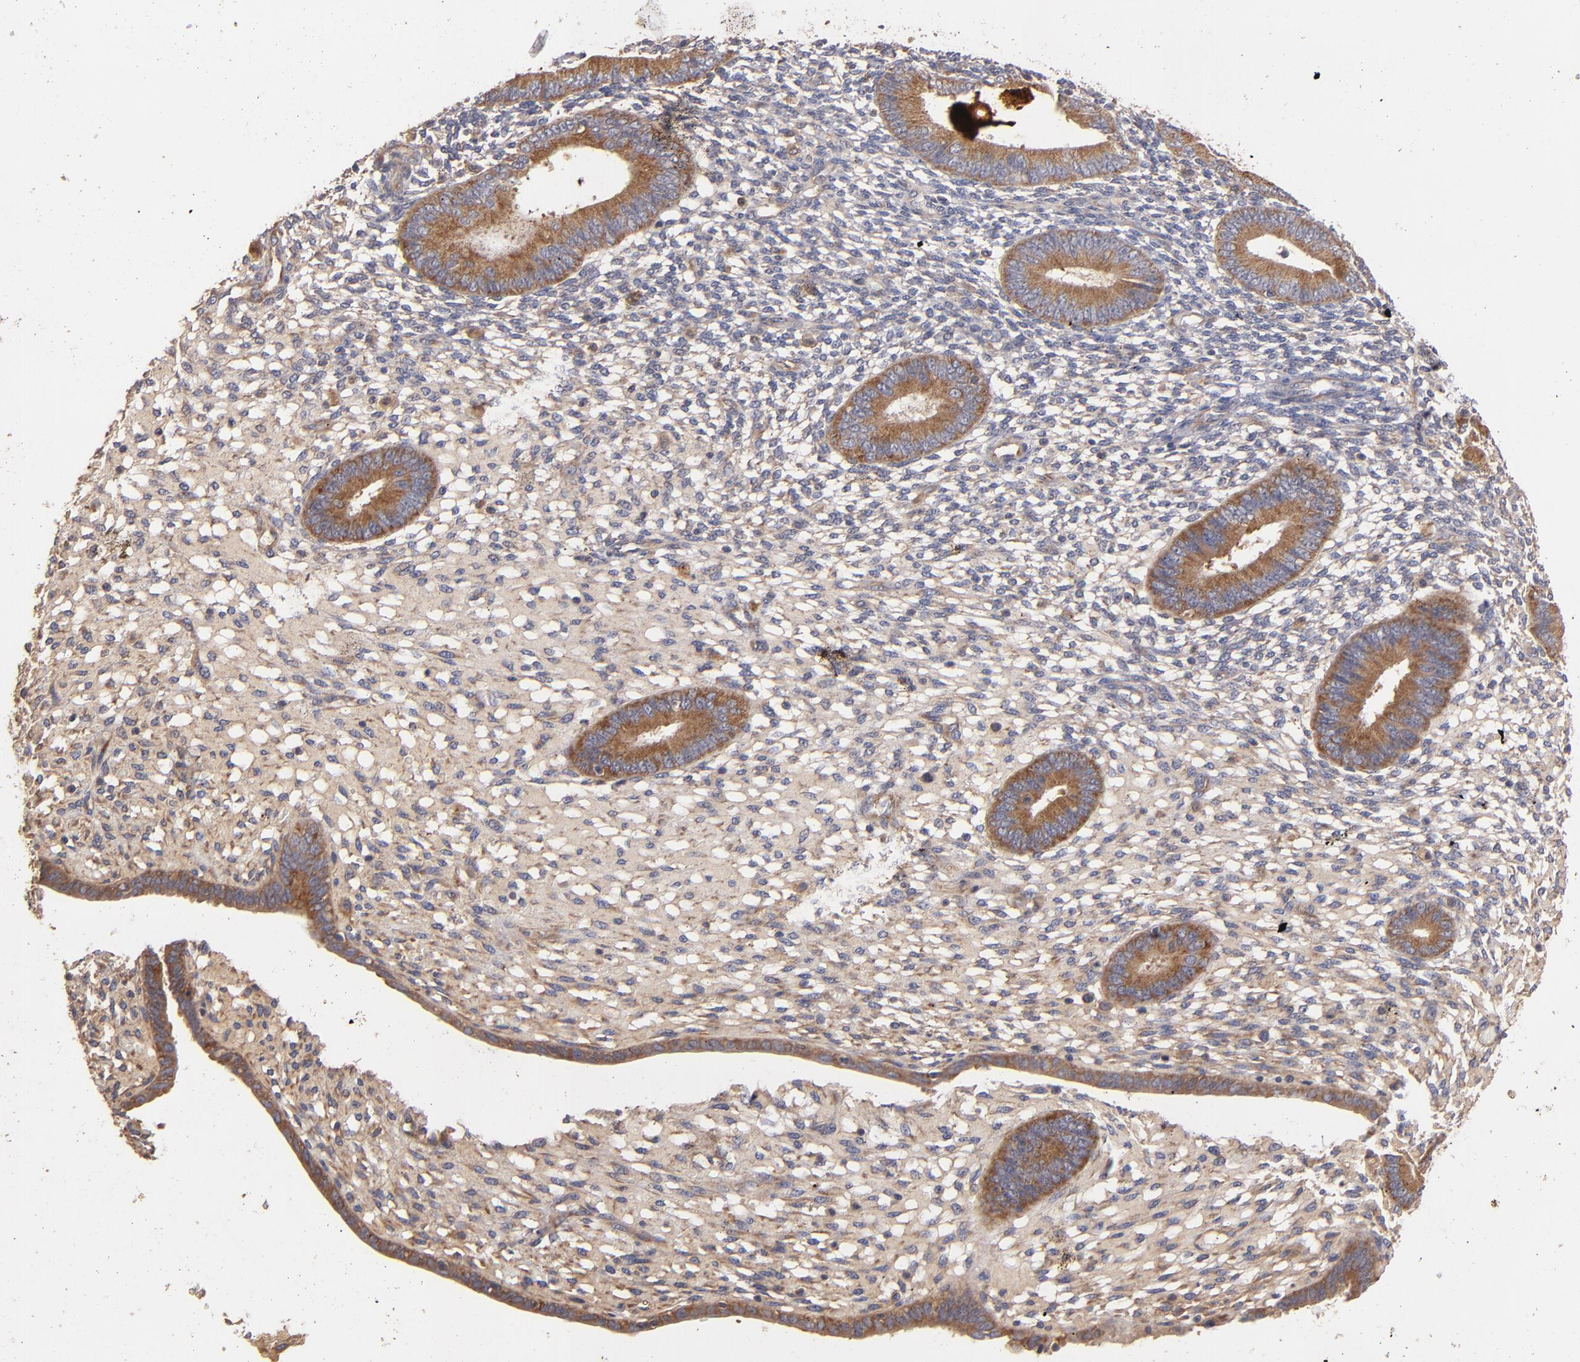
{"staining": {"intensity": "weak", "quantity": "<25%", "location": "cytoplasmic/membranous"}, "tissue": "endometrium", "cell_type": "Cells in endometrial stroma", "image_type": "normal", "snomed": [{"axis": "morphology", "description": "Normal tissue, NOS"}, {"axis": "topography", "description": "Endometrium"}], "caption": "DAB immunohistochemical staining of benign human endometrium displays no significant positivity in cells in endometrial stroma.", "gene": "UPF3B", "patient": {"sex": "female", "age": 42}}